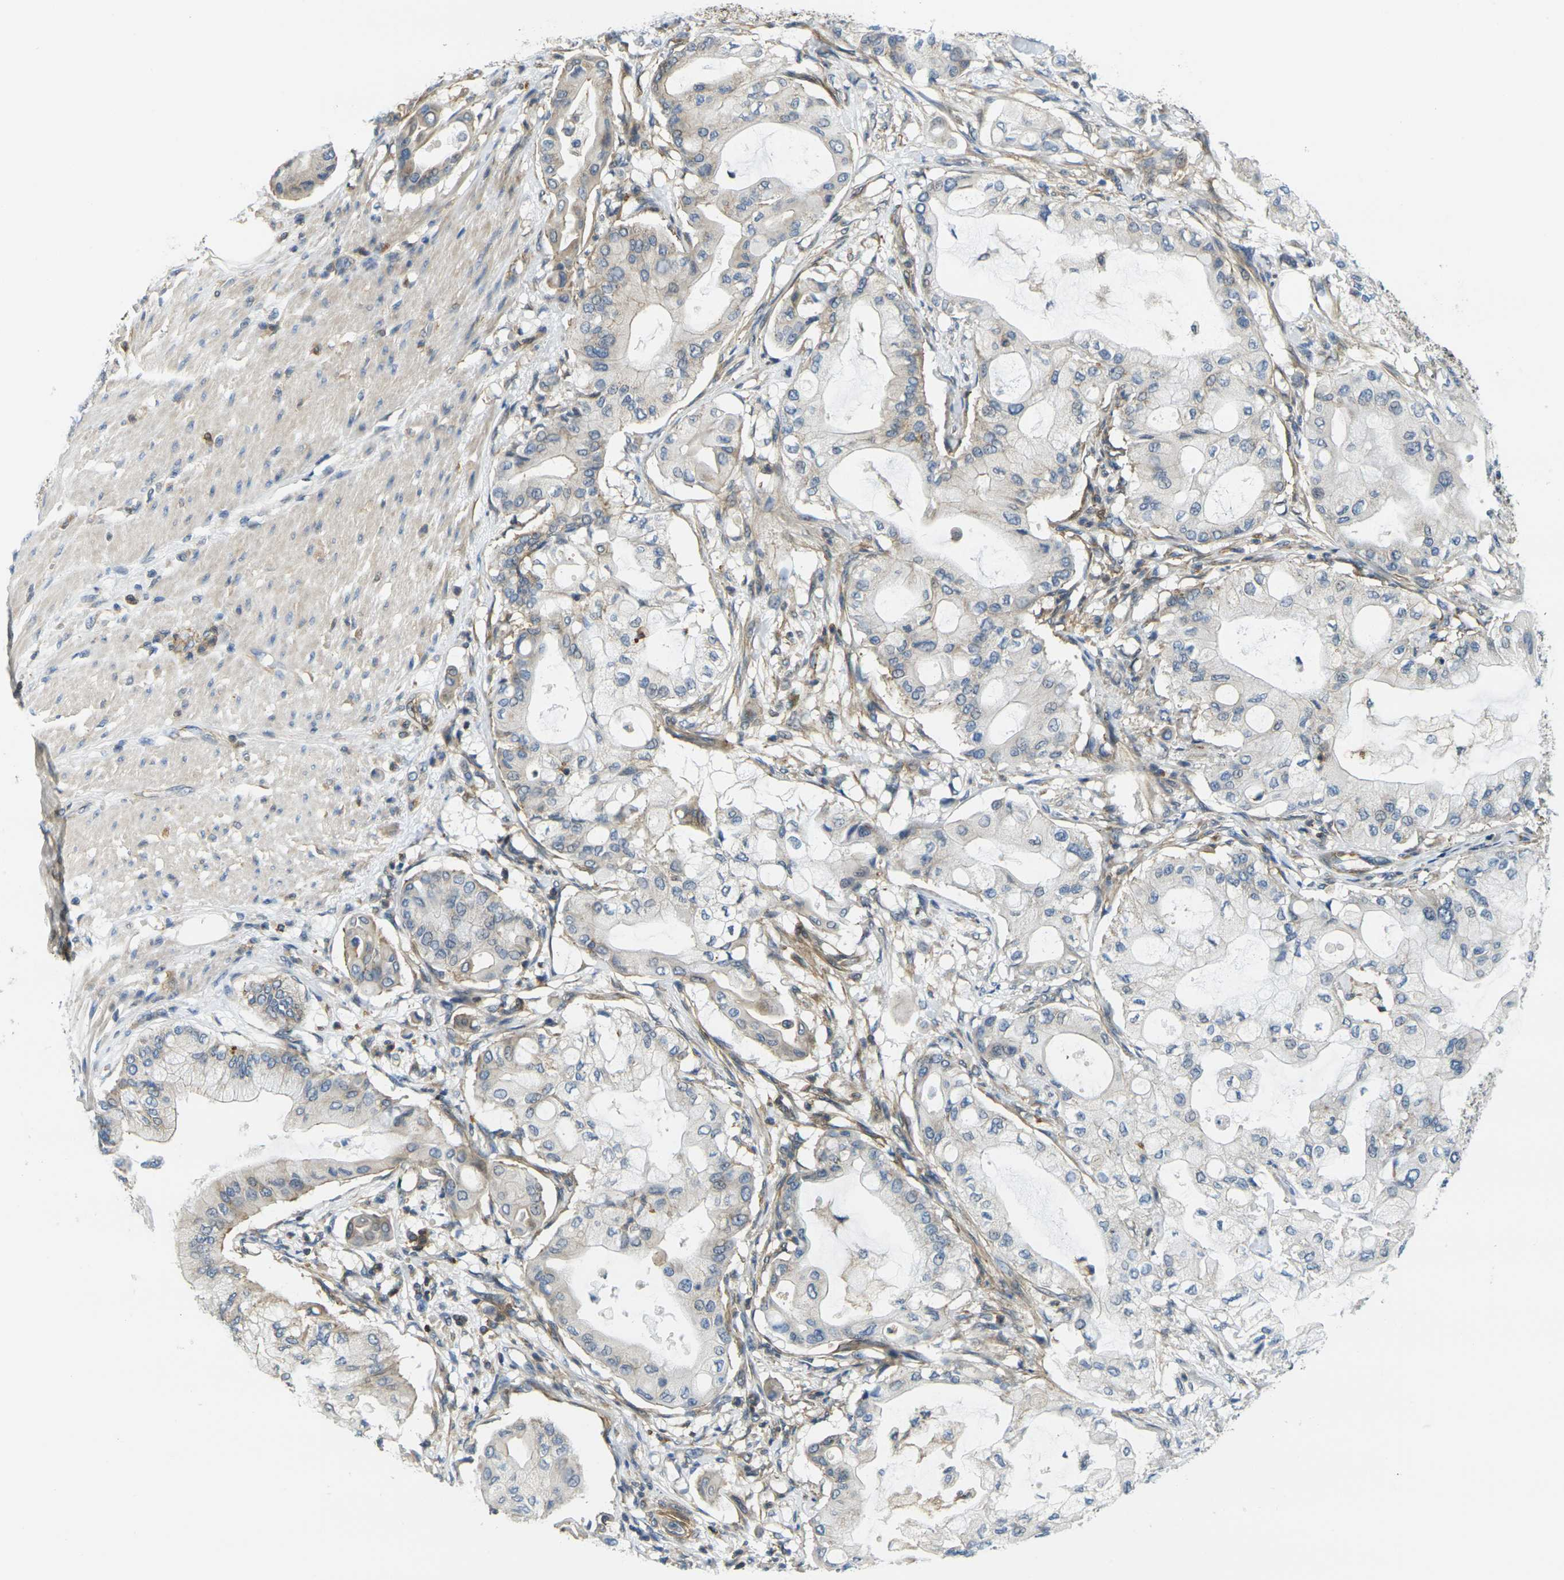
{"staining": {"intensity": "weak", "quantity": "25%-75%", "location": "cytoplasmic/membranous"}, "tissue": "pancreatic cancer", "cell_type": "Tumor cells", "image_type": "cancer", "snomed": [{"axis": "morphology", "description": "Adenocarcinoma, NOS"}, {"axis": "morphology", "description": "Adenocarcinoma, metastatic, NOS"}, {"axis": "topography", "description": "Lymph node"}, {"axis": "topography", "description": "Pancreas"}, {"axis": "topography", "description": "Duodenum"}], "caption": "About 25%-75% of tumor cells in metastatic adenocarcinoma (pancreatic) reveal weak cytoplasmic/membranous protein staining as visualized by brown immunohistochemical staining.", "gene": "LASP1", "patient": {"sex": "female", "age": 64}}